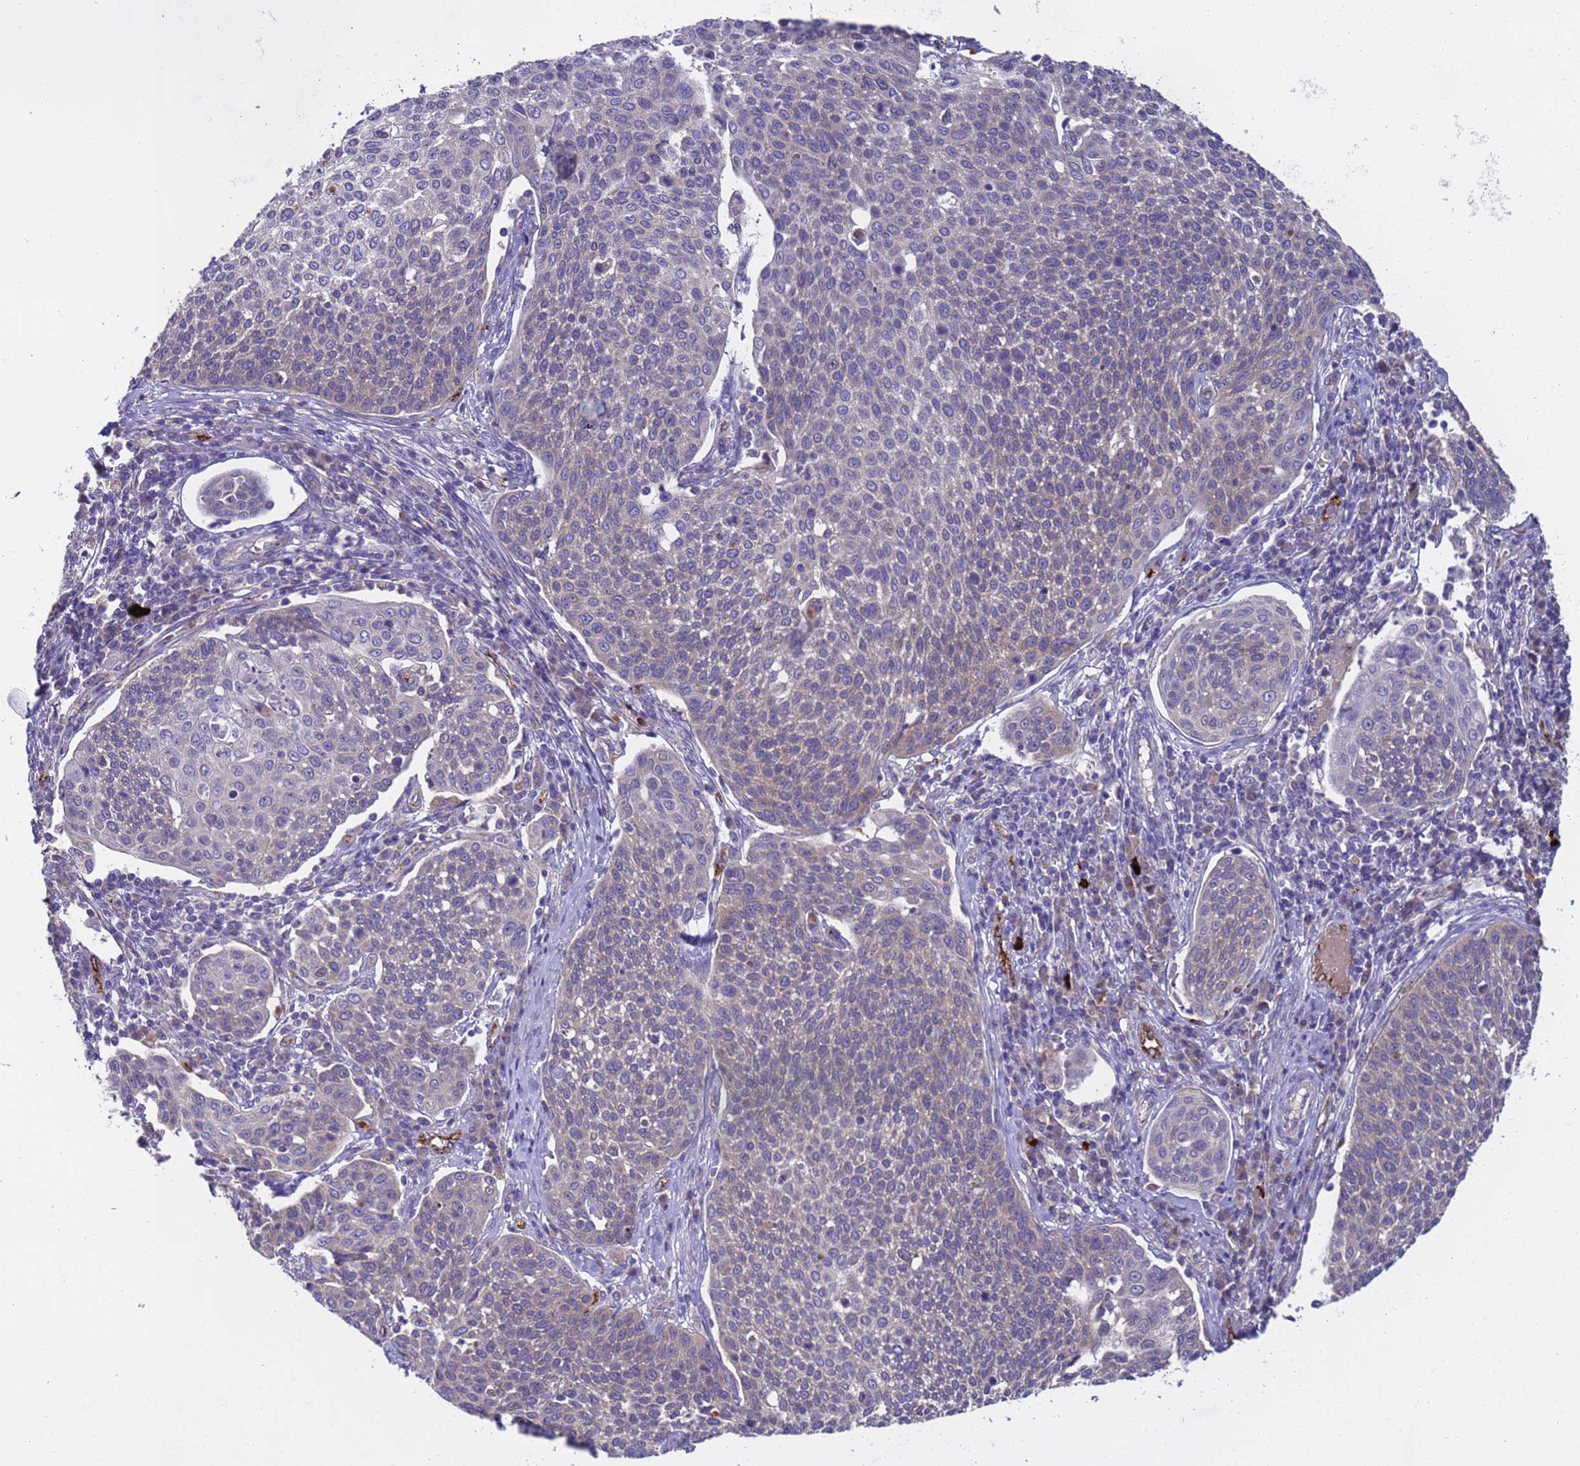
{"staining": {"intensity": "negative", "quantity": "none", "location": "none"}, "tissue": "cervical cancer", "cell_type": "Tumor cells", "image_type": "cancer", "snomed": [{"axis": "morphology", "description": "Squamous cell carcinoma, NOS"}, {"axis": "topography", "description": "Cervix"}], "caption": "An image of squamous cell carcinoma (cervical) stained for a protein exhibits no brown staining in tumor cells.", "gene": "ZNF248", "patient": {"sex": "female", "age": 34}}